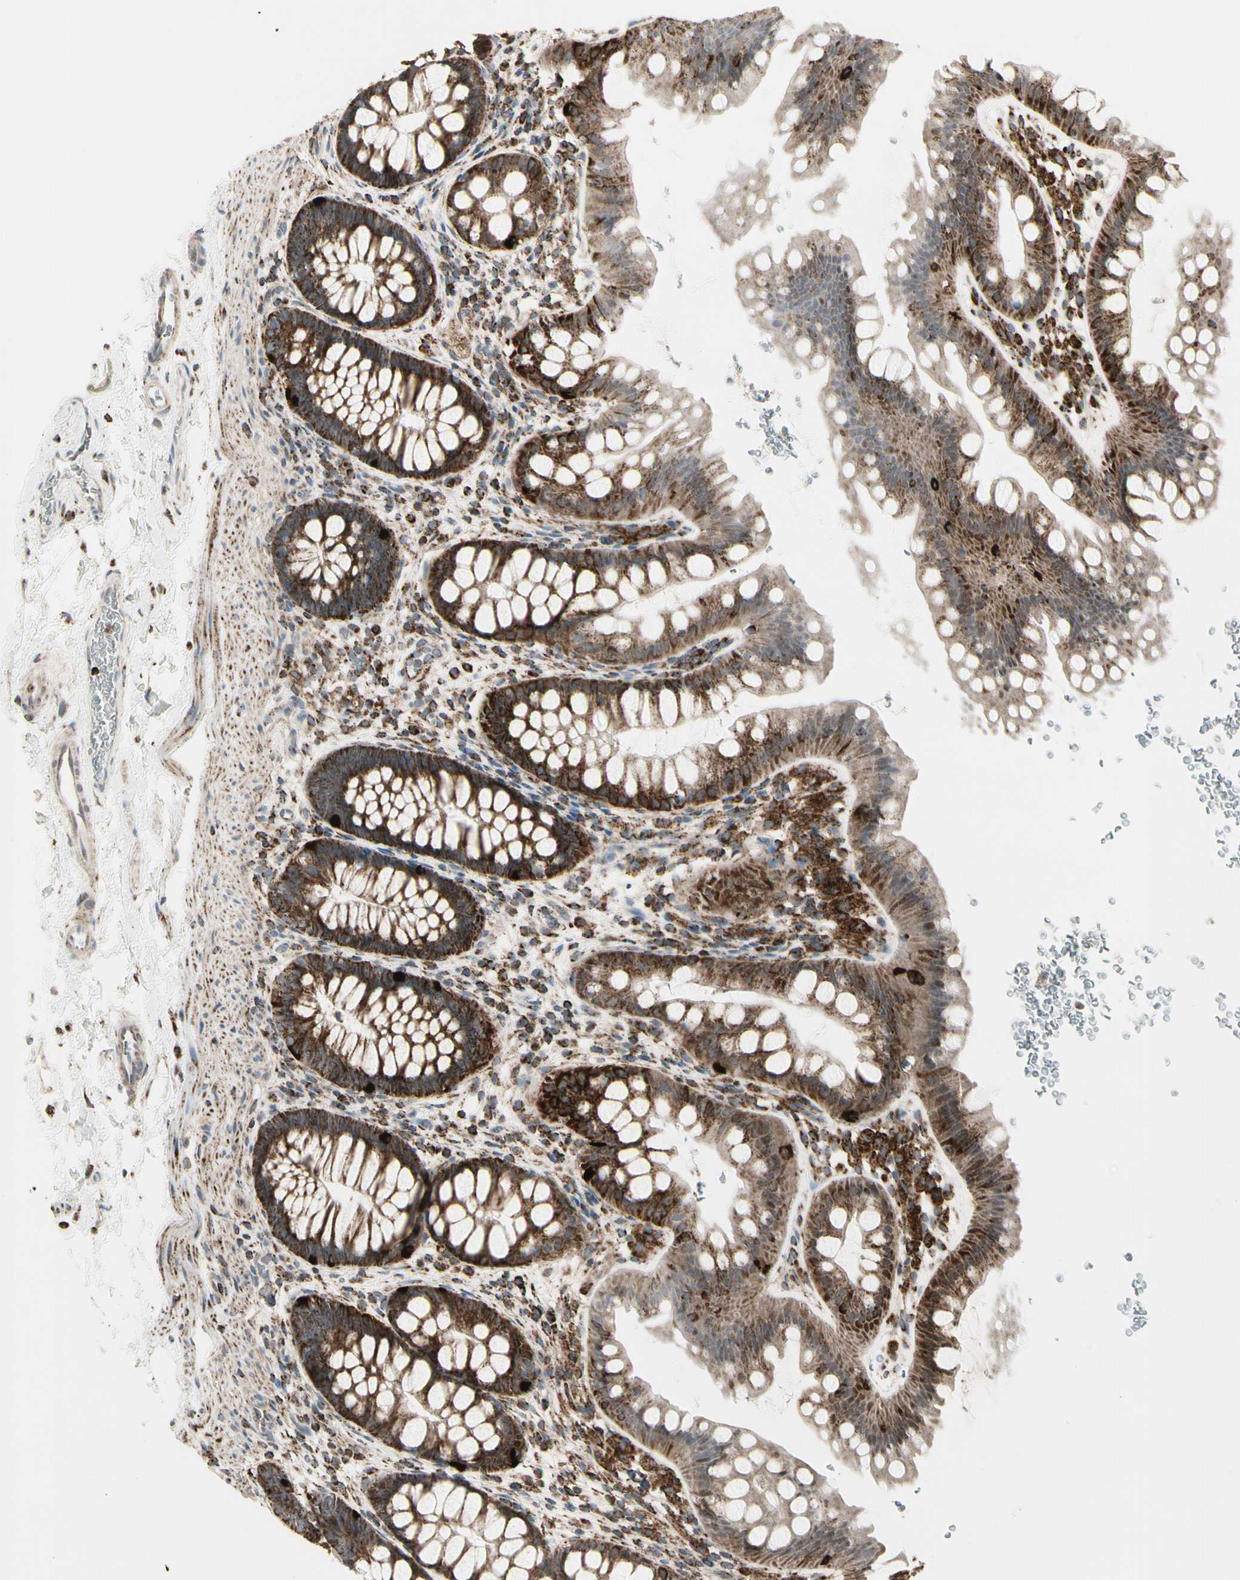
{"staining": {"intensity": "strong", "quantity": "25%-75%", "location": "cytoplasmic/membranous"}, "tissue": "rectum", "cell_type": "Glandular cells", "image_type": "normal", "snomed": [{"axis": "morphology", "description": "Normal tissue, NOS"}, {"axis": "topography", "description": "Rectum"}], "caption": "The histopathology image displays immunohistochemical staining of normal rectum. There is strong cytoplasmic/membranous staining is seen in approximately 25%-75% of glandular cells.", "gene": "TMEM176A", "patient": {"sex": "female", "age": 24}}